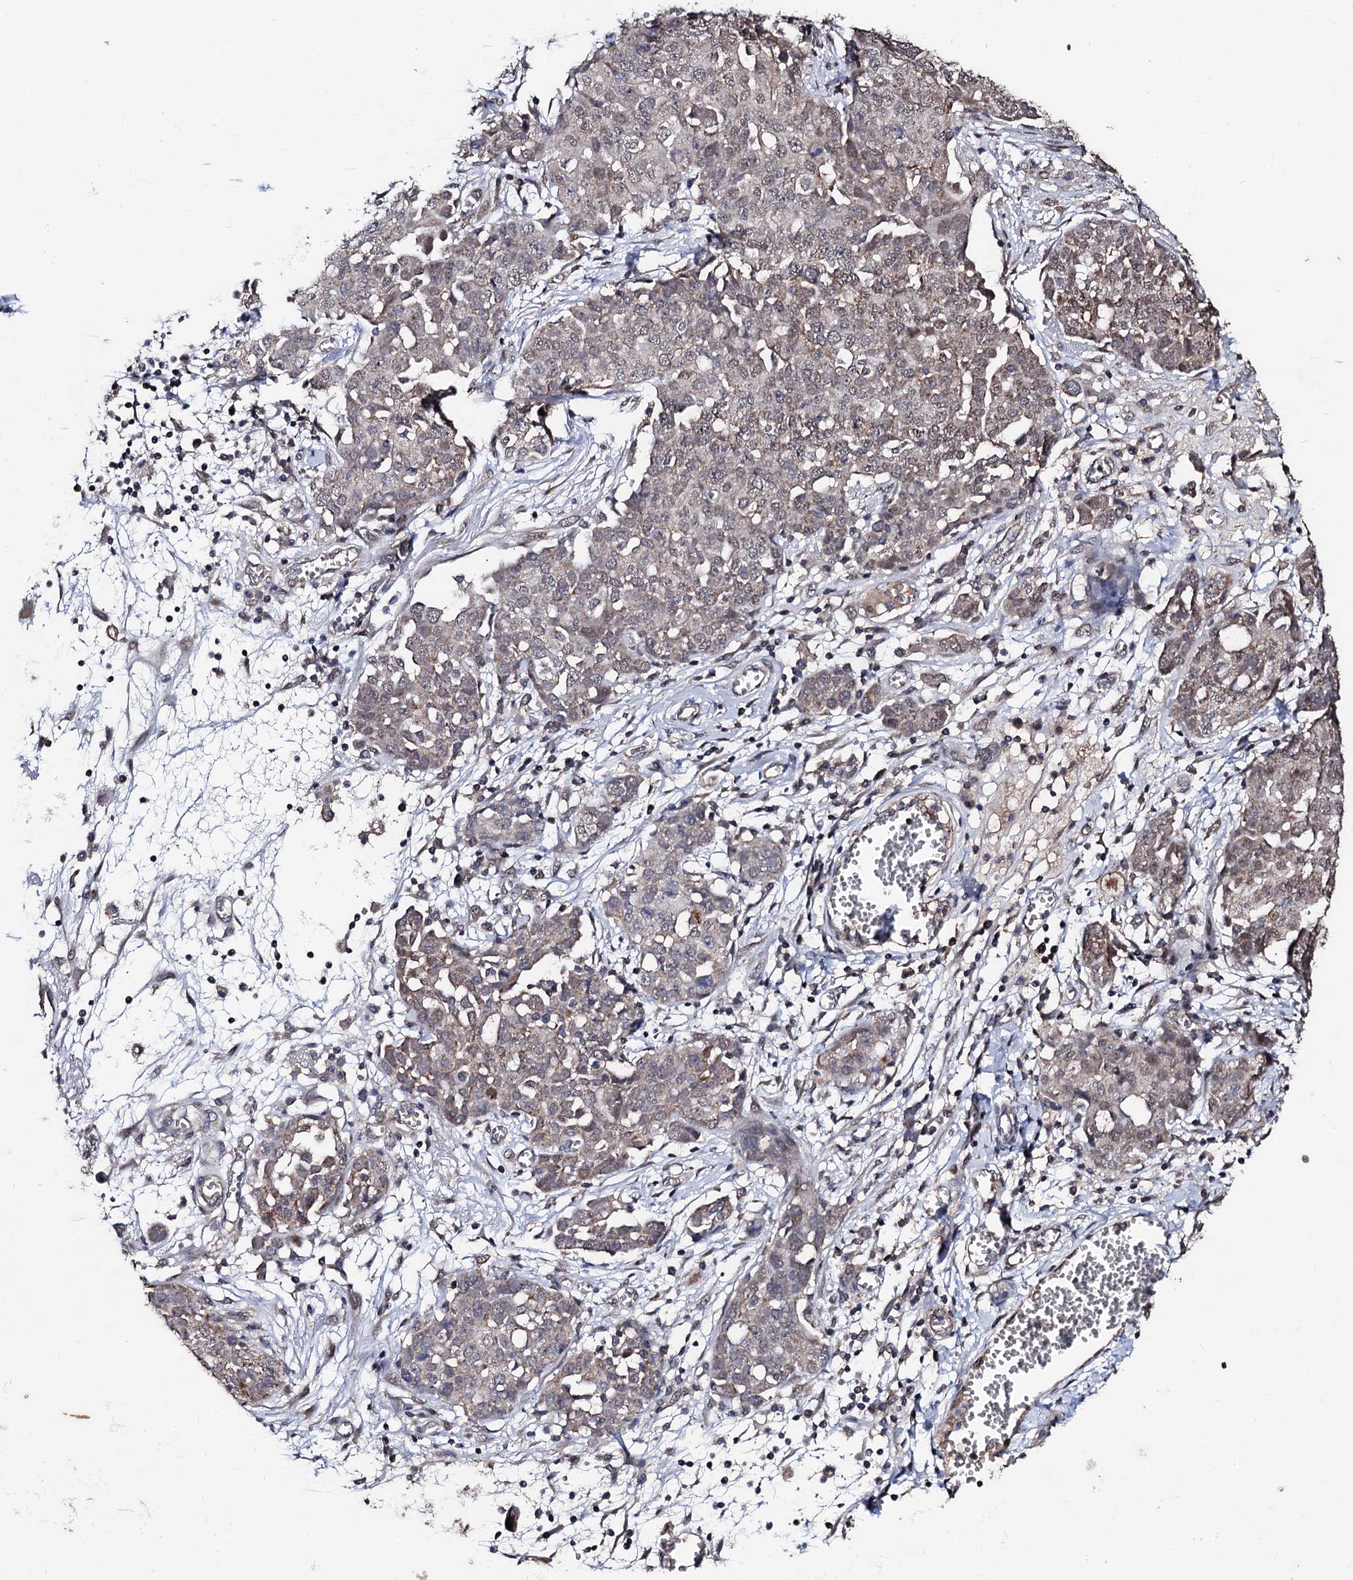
{"staining": {"intensity": "weak", "quantity": "<25%", "location": "nuclear"}, "tissue": "ovarian cancer", "cell_type": "Tumor cells", "image_type": "cancer", "snomed": [{"axis": "morphology", "description": "Cystadenocarcinoma, serous, NOS"}, {"axis": "topography", "description": "Soft tissue"}, {"axis": "topography", "description": "Ovary"}], "caption": "Tumor cells are negative for protein expression in human serous cystadenocarcinoma (ovarian).", "gene": "PPTC7", "patient": {"sex": "female", "age": 57}}